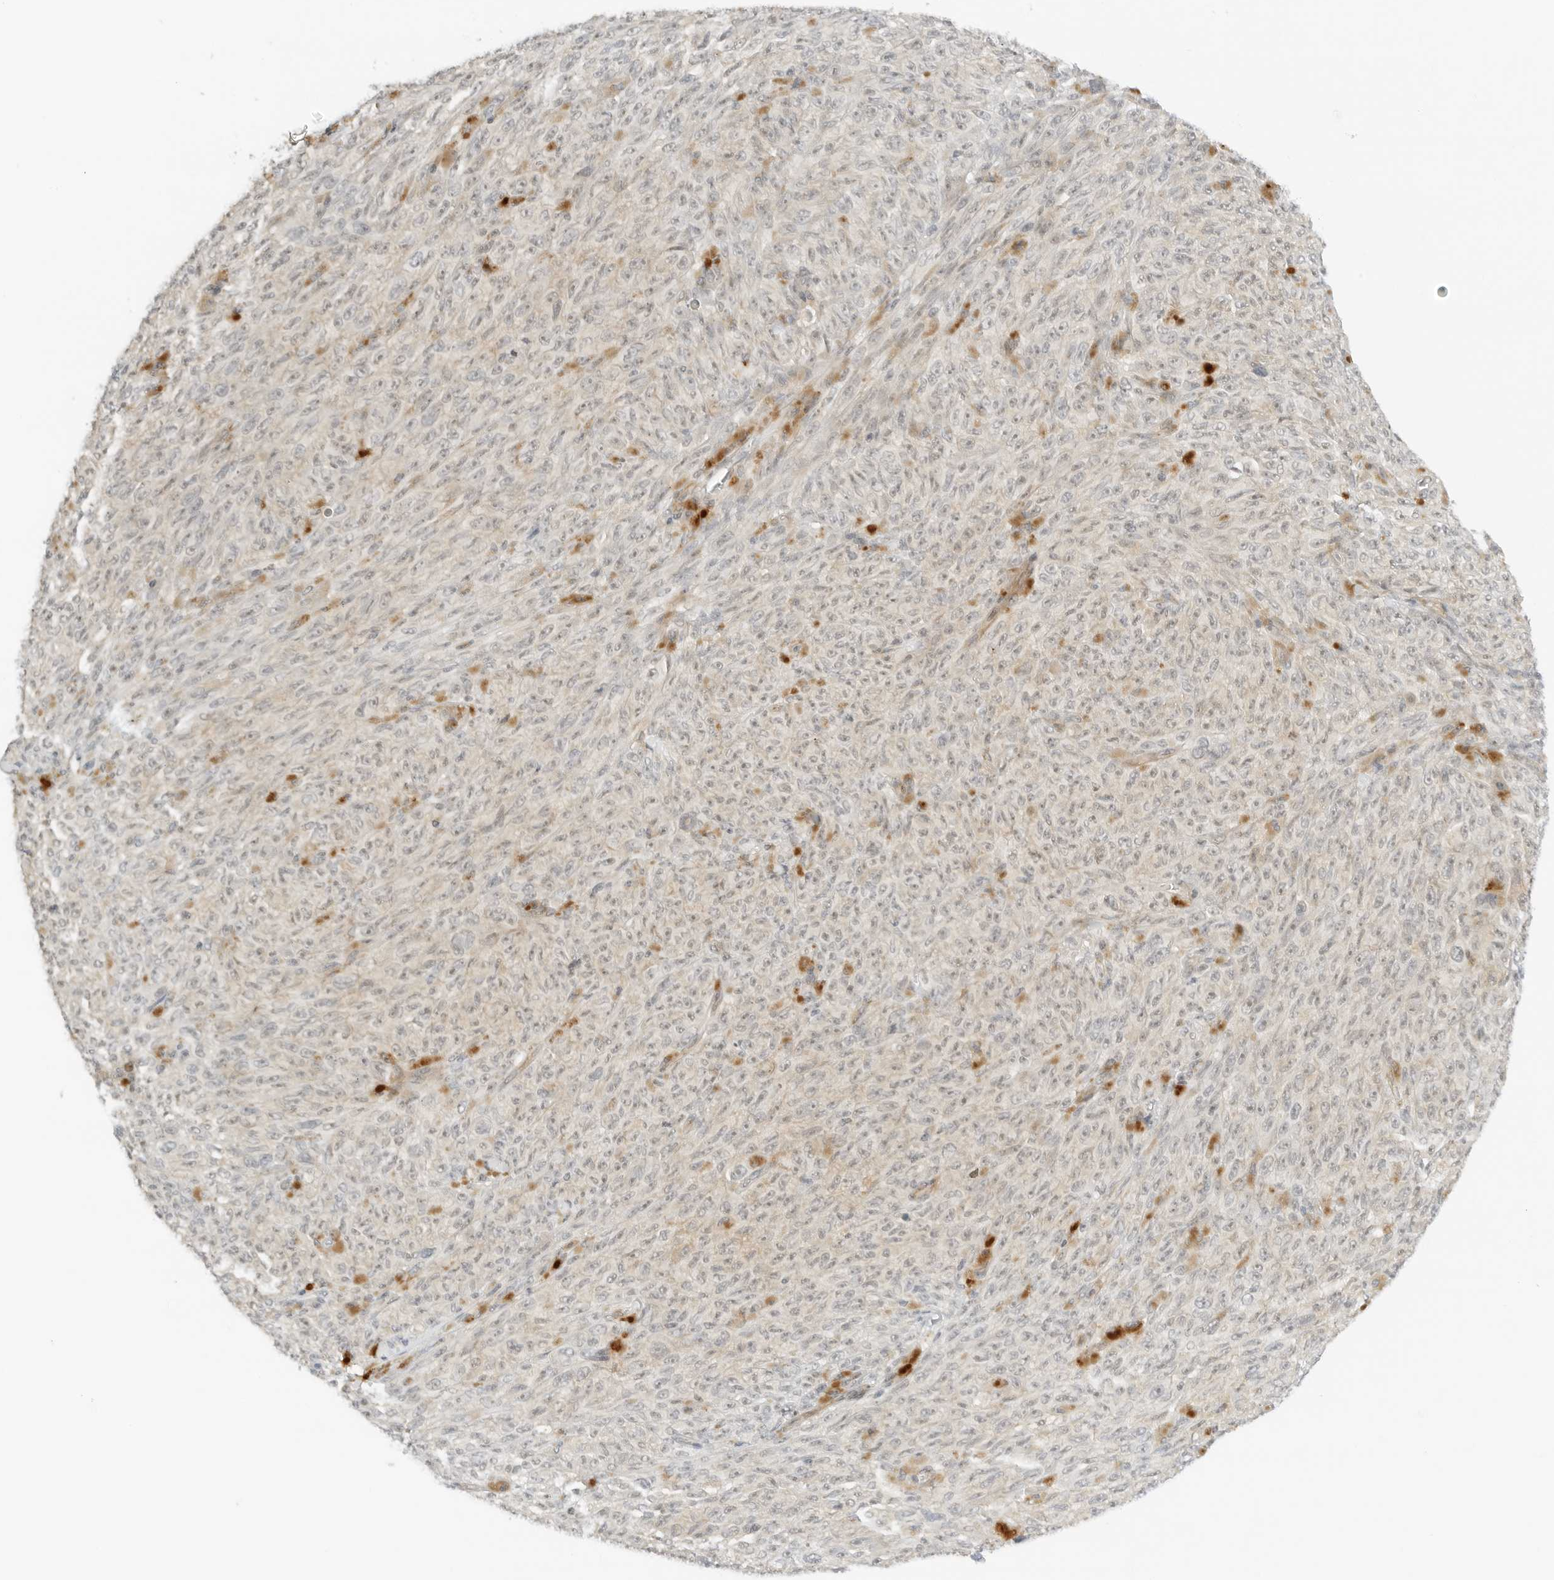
{"staining": {"intensity": "weak", "quantity": "<25%", "location": "nuclear"}, "tissue": "melanoma", "cell_type": "Tumor cells", "image_type": "cancer", "snomed": [{"axis": "morphology", "description": "Malignant melanoma, NOS"}, {"axis": "topography", "description": "Skin"}], "caption": "This is a micrograph of immunohistochemistry staining of melanoma, which shows no positivity in tumor cells.", "gene": "NEO1", "patient": {"sex": "female", "age": 82}}